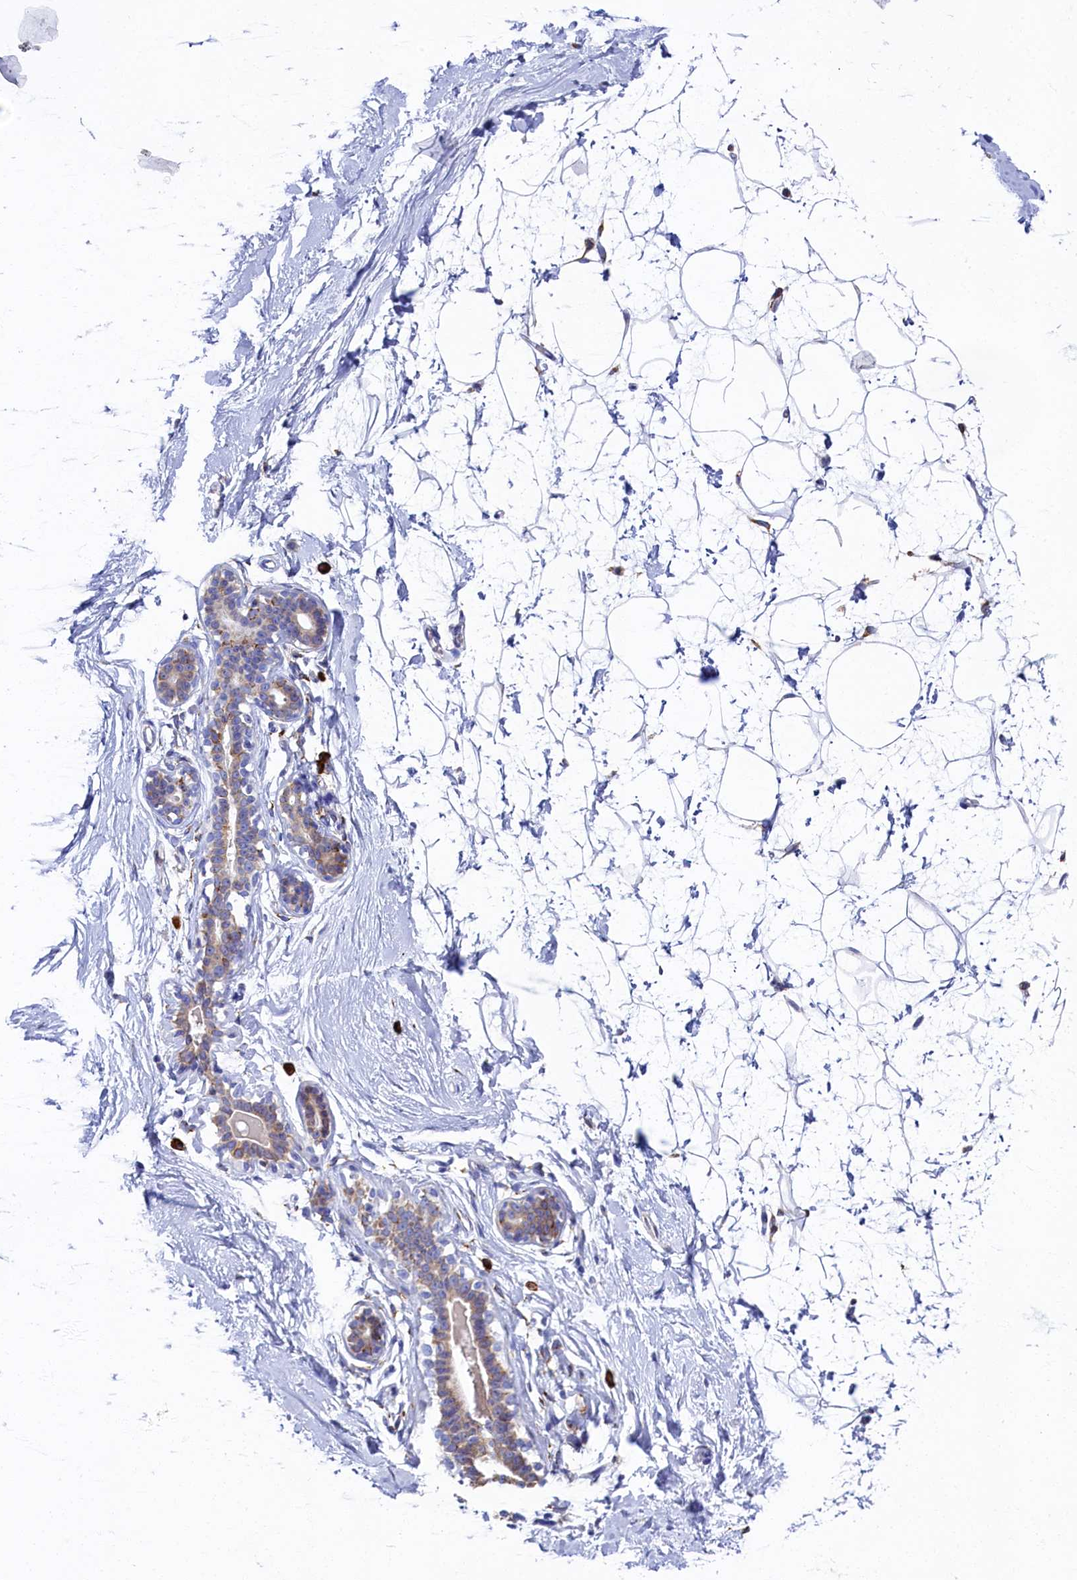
{"staining": {"intensity": "negative", "quantity": "none", "location": "none"}, "tissue": "breast", "cell_type": "Adipocytes", "image_type": "normal", "snomed": [{"axis": "morphology", "description": "Normal tissue, NOS"}, {"axis": "morphology", "description": "Adenoma, NOS"}, {"axis": "topography", "description": "Breast"}], "caption": "IHC histopathology image of benign breast: human breast stained with DAB displays no significant protein positivity in adipocytes. (DAB (3,3'-diaminobenzidine) immunohistochemistry with hematoxylin counter stain).", "gene": "TMEM18", "patient": {"sex": "female", "age": 23}}